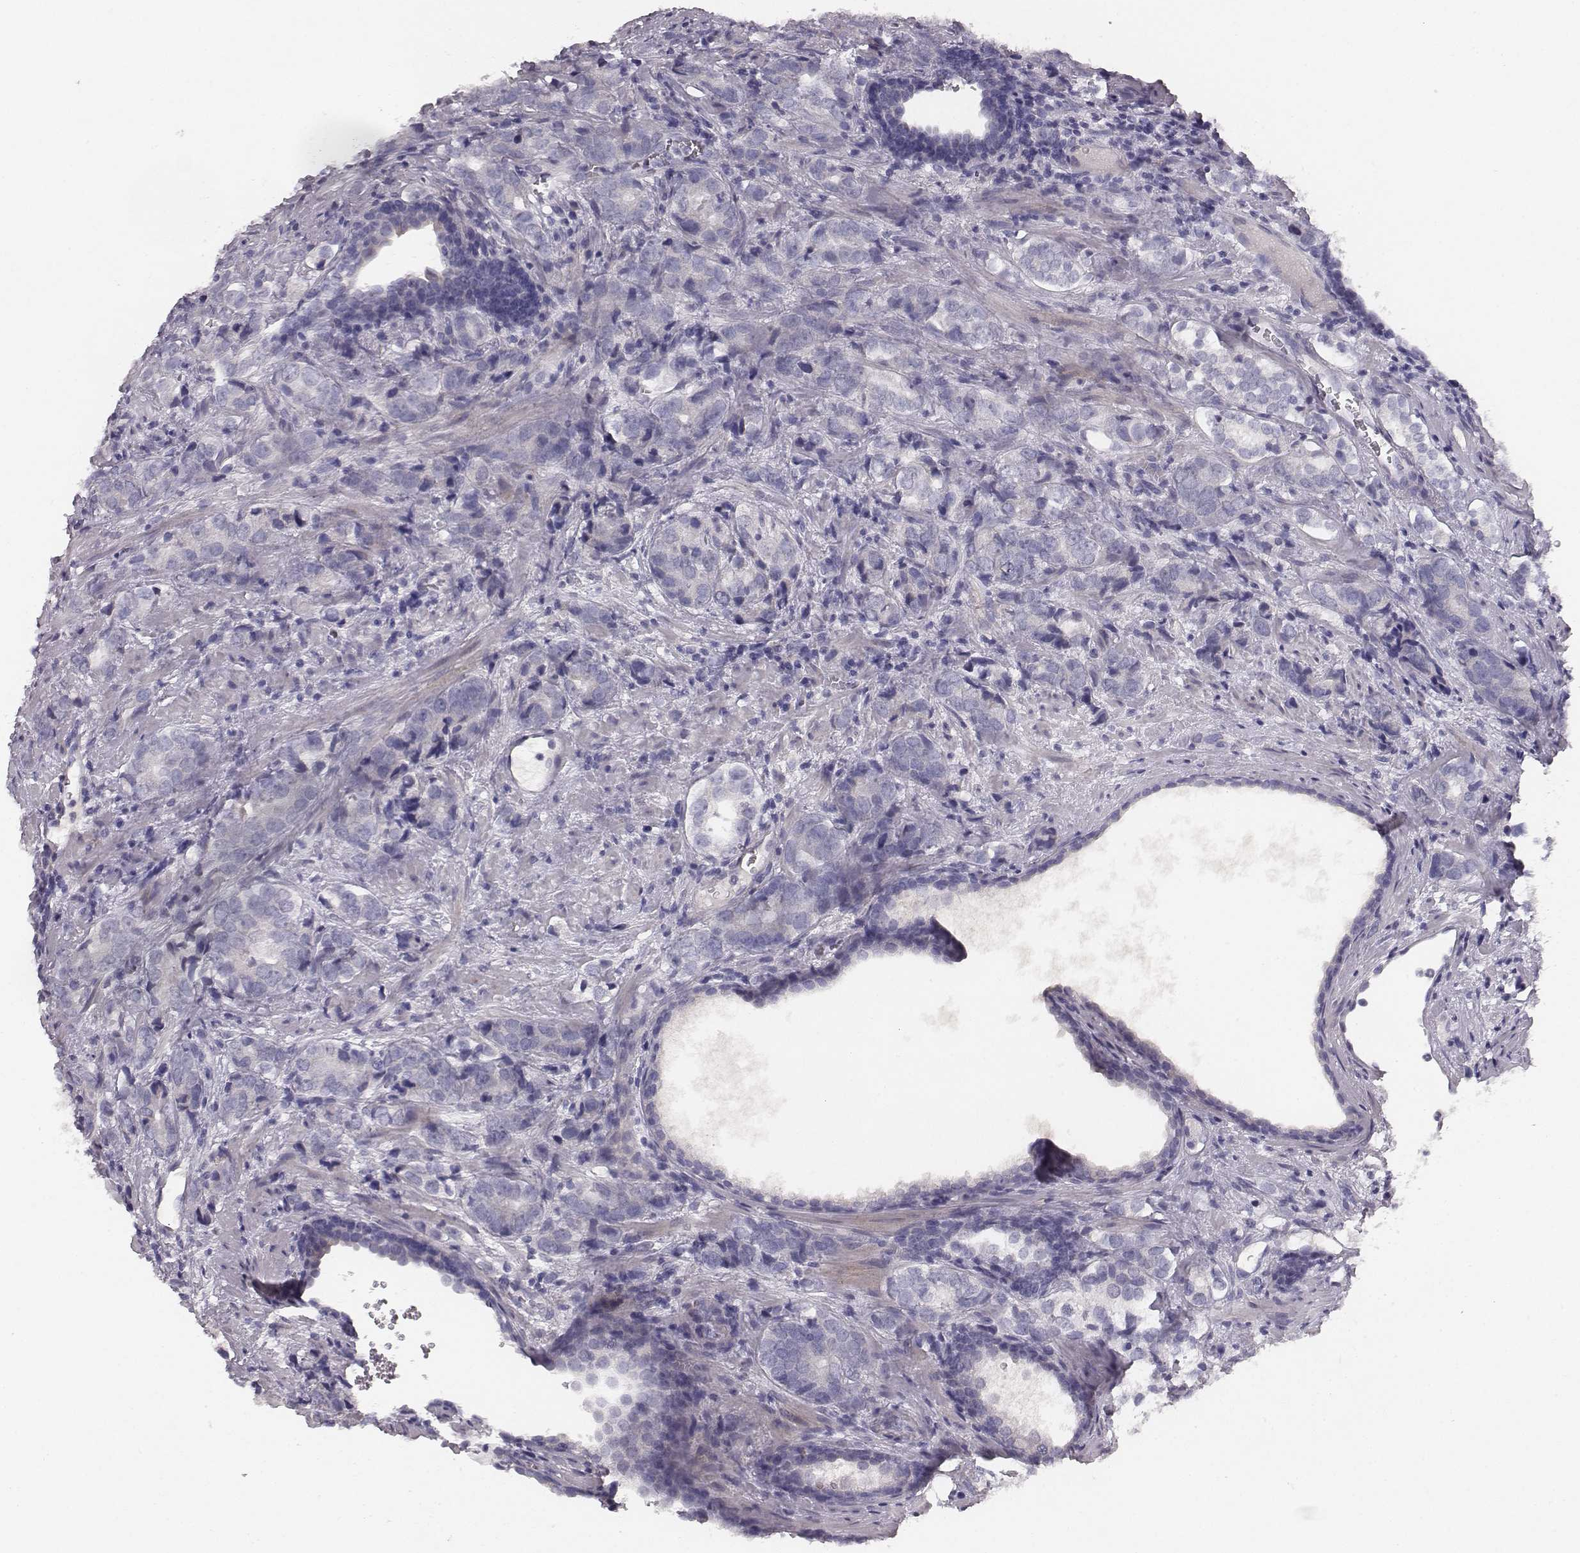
{"staining": {"intensity": "negative", "quantity": "none", "location": "none"}, "tissue": "prostate cancer", "cell_type": "Tumor cells", "image_type": "cancer", "snomed": [{"axis": "morphology", "description": "Adenocarcinoma, NOS"}, {"axis": "topography", "description": "Prostate and seminal vesicle, NOS"}], "caption": "Immunohistochemical staining of prostate adenocarcinoma demonstrates no significant staining in tumor cells.", "gene": "MYH6", "patient": {"sex": "male", "age": 63}}